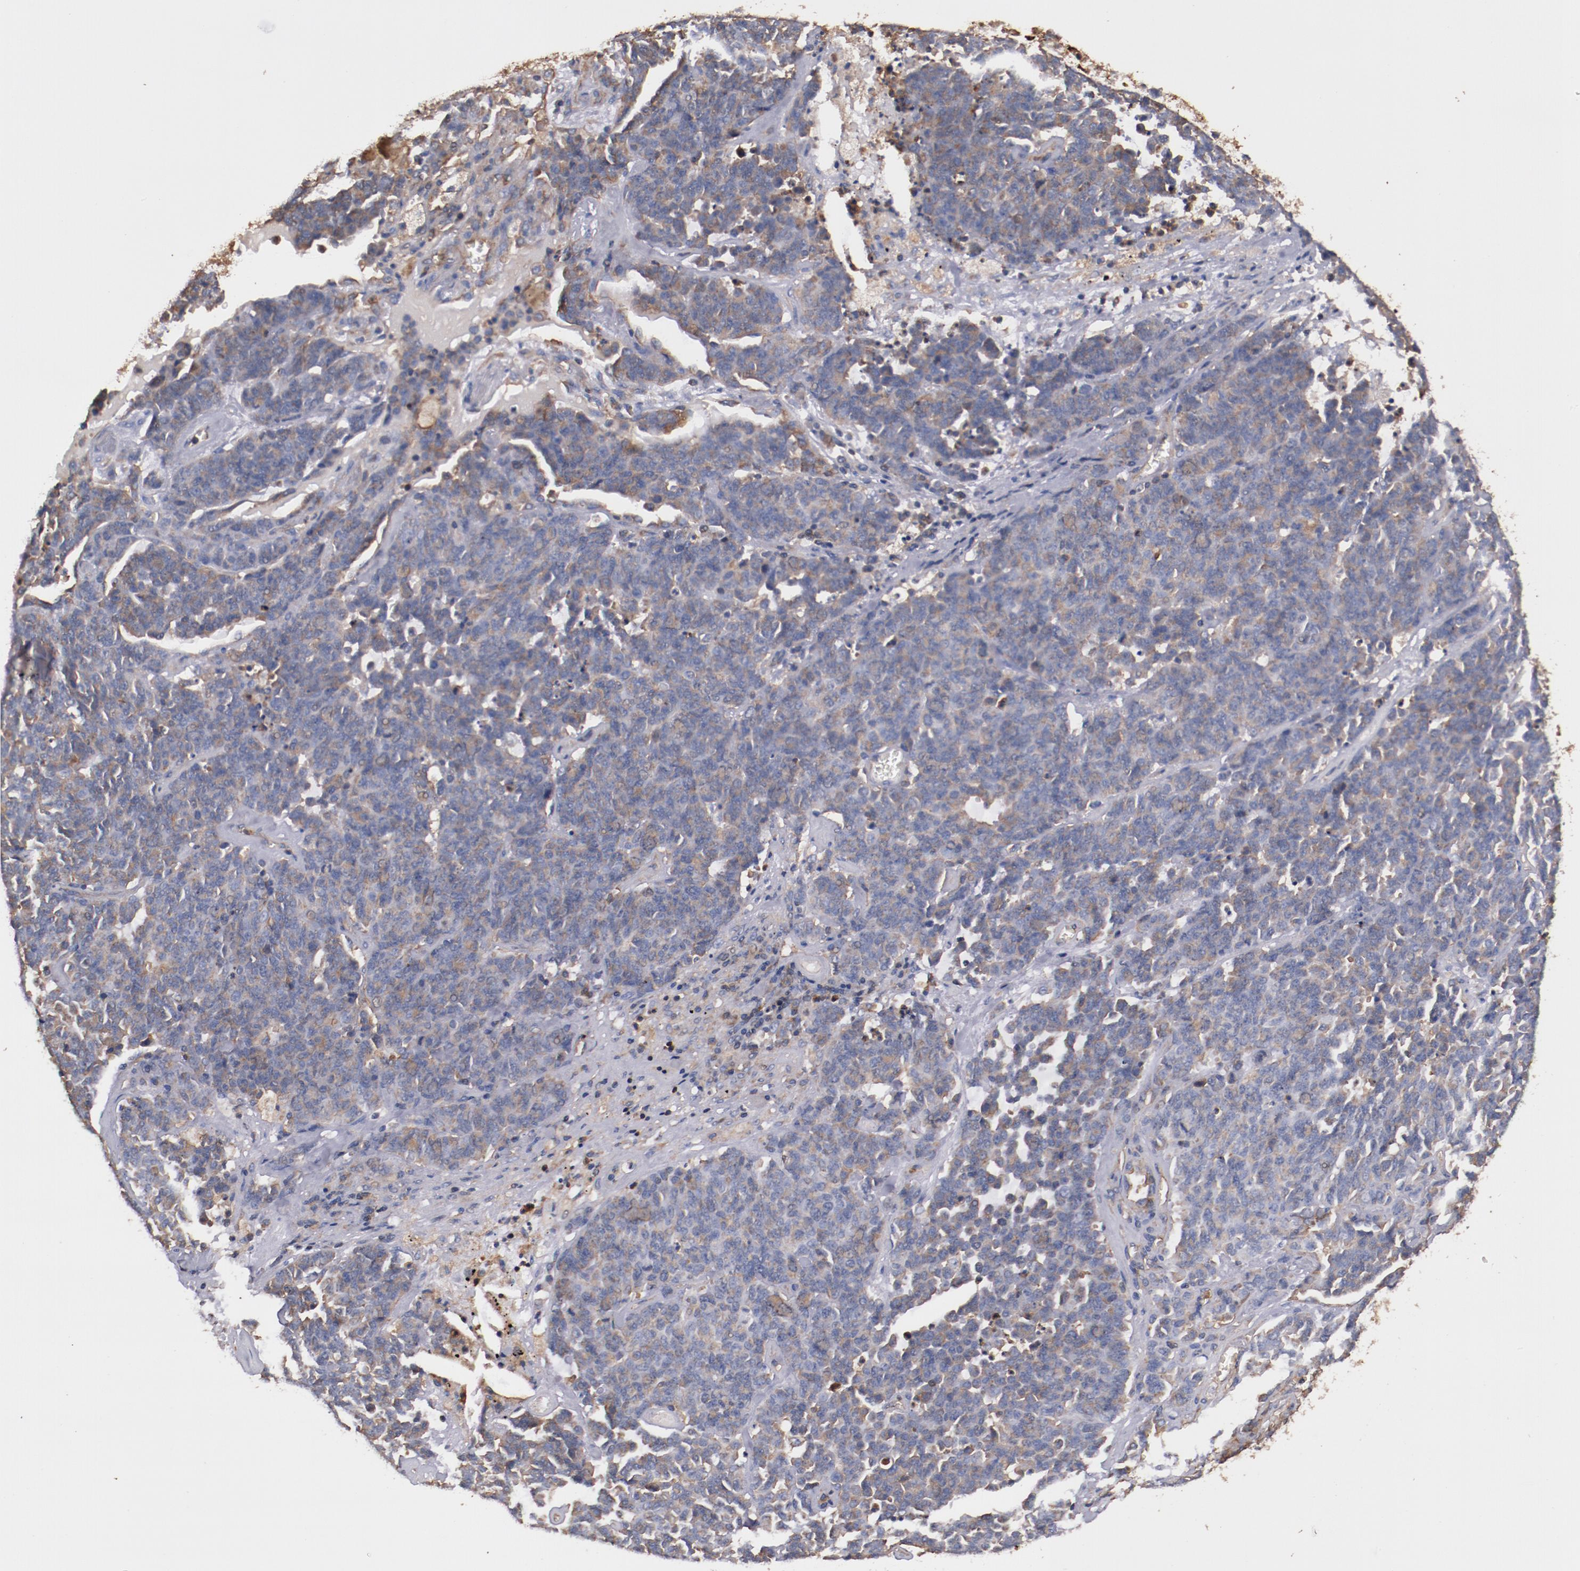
{"staining": {"intensity": "weak", "quantity": ">75%", "location": "cytoplasmic/membranous"}, "tissue": "lung cancer", "cell_type": "Tumor cells", "image_type": "cancer", "snomed": [{"axis": "morphology", "description": "Neoplasm, malignant, NOS"}, {"axis": "topography", "description": "Lung"}], "caption": "IHC (DAB) staining of human neoplasm (malignant) (lung) exhibits weak cytoplasmic/membranous protein staining in about >75% of tumor cells.", "gene": "TMOD3", "patient": {"sex": "female", "age": 58}}